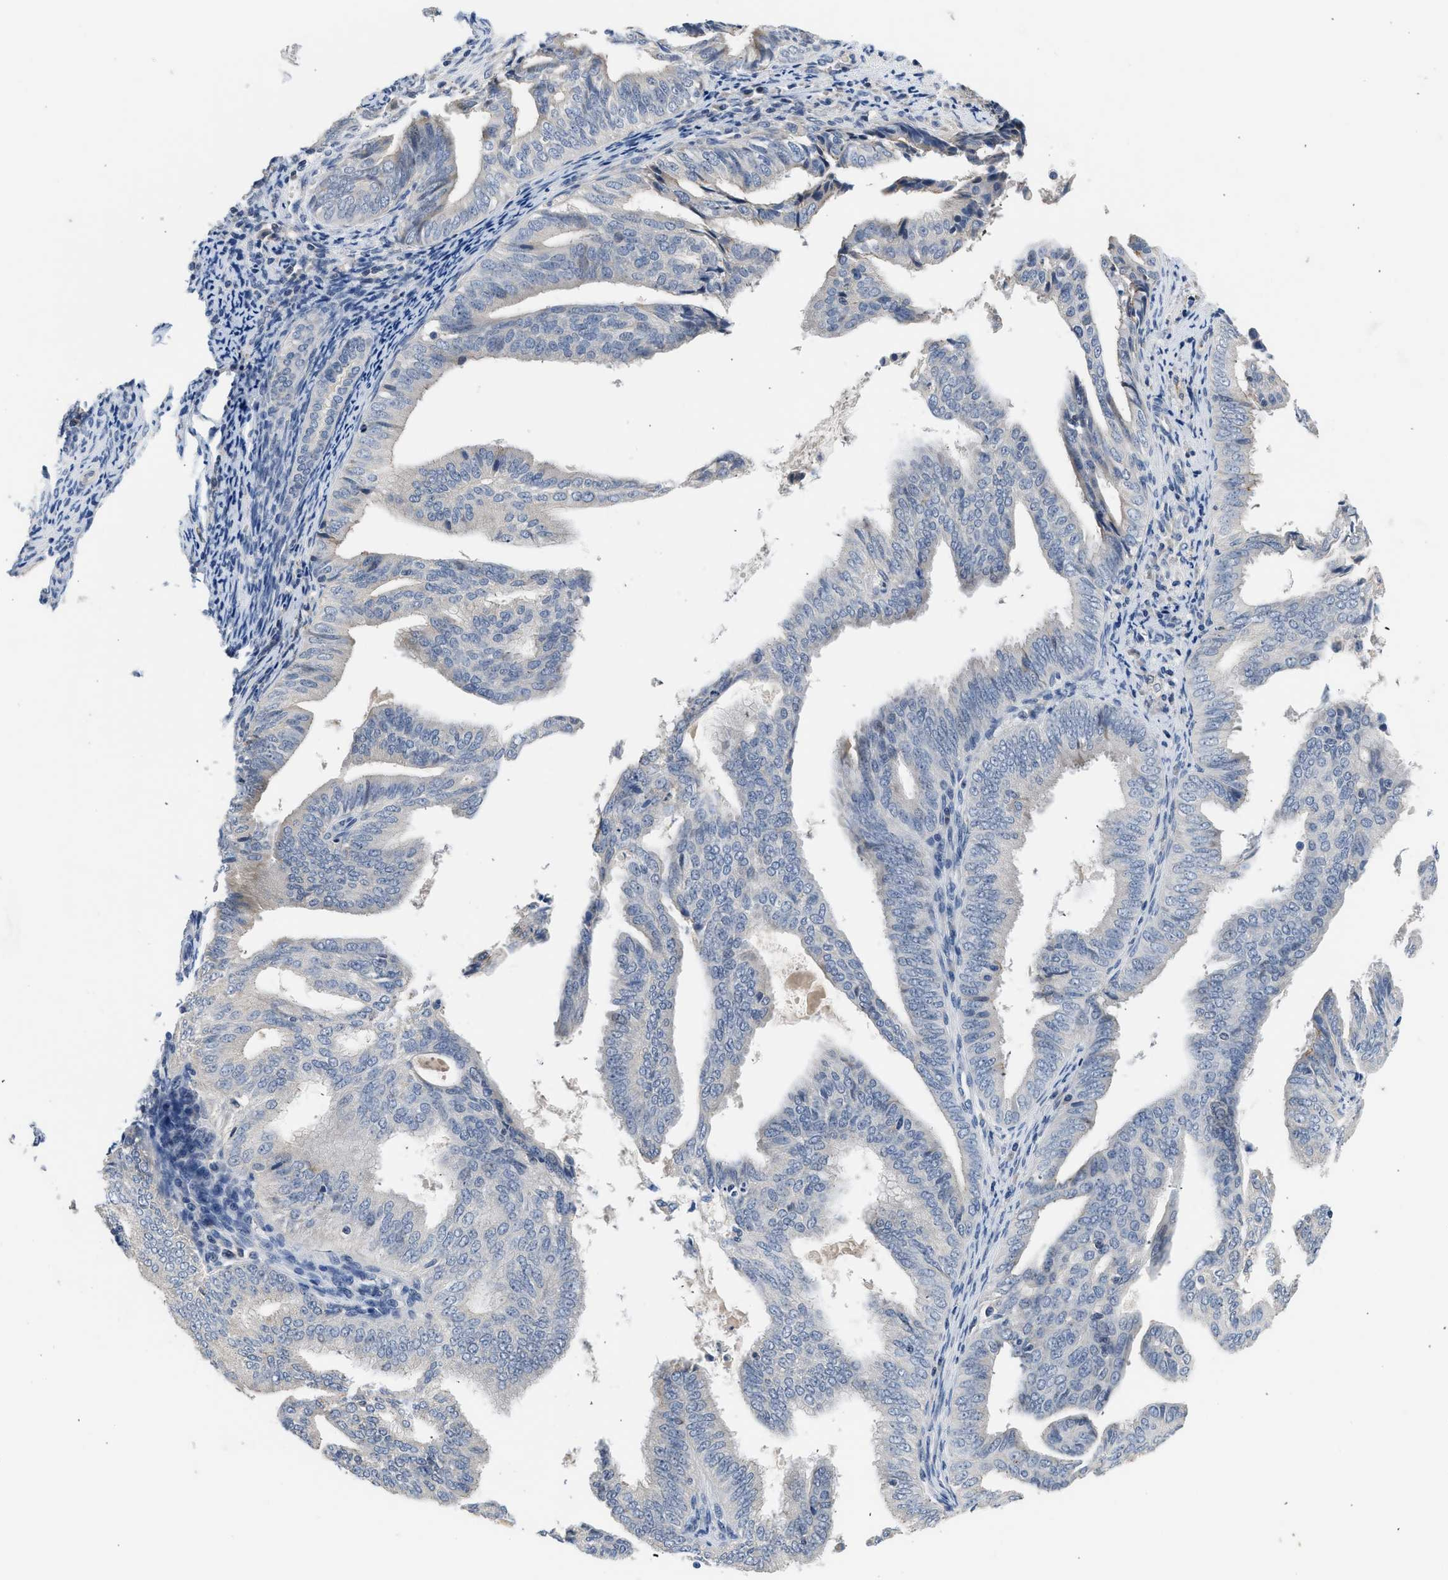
{"staining": {"intensity": "weak", "quantity": "<25%", "location": "cytoplasmic/membranous"}, "tissue": "endometrial cancer", "cell_type": "Tumor cells", "image_type": "cancer", "snomed": [{"axis": "morphology", "description": "Adenocarcinoma, NOS"}, {"axis": "topography", "description": "Endometrium"}], "caption": "This micrograph is of endometrial cancer (adenocarcinoma) stained with IHC to label a protein in brown with the nuclei are counter-stained blue. There is no expression in tumor cells.", "gene": "CSF3R", "patient": {"sex": "female", "age": 58}}